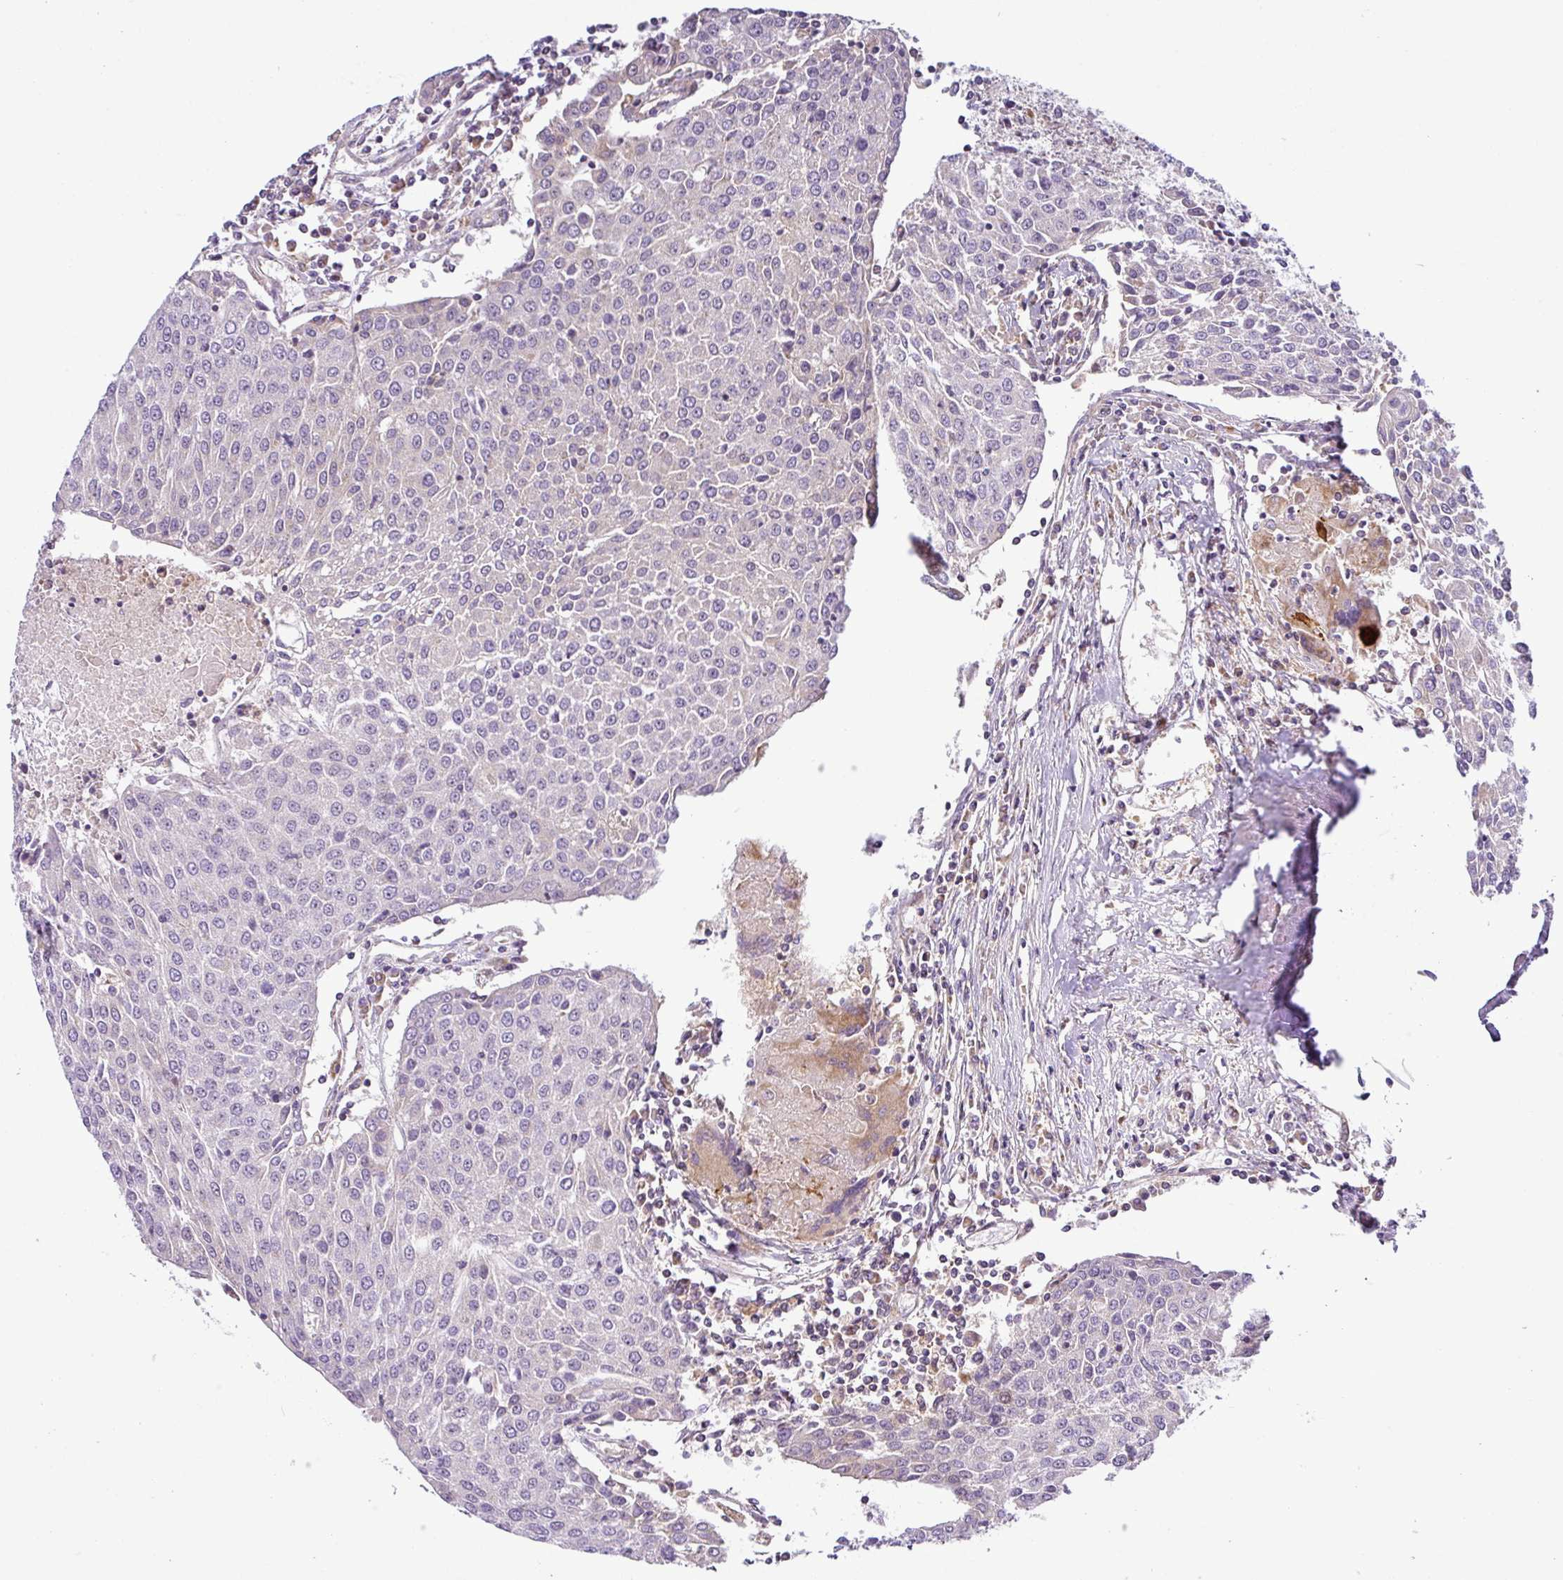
{"staining": {"intensity": "weak", "quantity": "<25%", "location": "cytoplasmic/membranous"}, "tissue": "urothelial cancer", "cell_type": "Tumor cells", "image_type": "cancer", "snomed": [{"axis": "morphology", "description": "Urothelial carcinoma, High grade"}, {"axis": "topography", "description": "Urinary bladder"}], "caption": "Tumor cells are negative for brown protein staining in urothelial cancer.", "gene": "NDUFB2", "patient": {"sex": "female", "age": 85}}